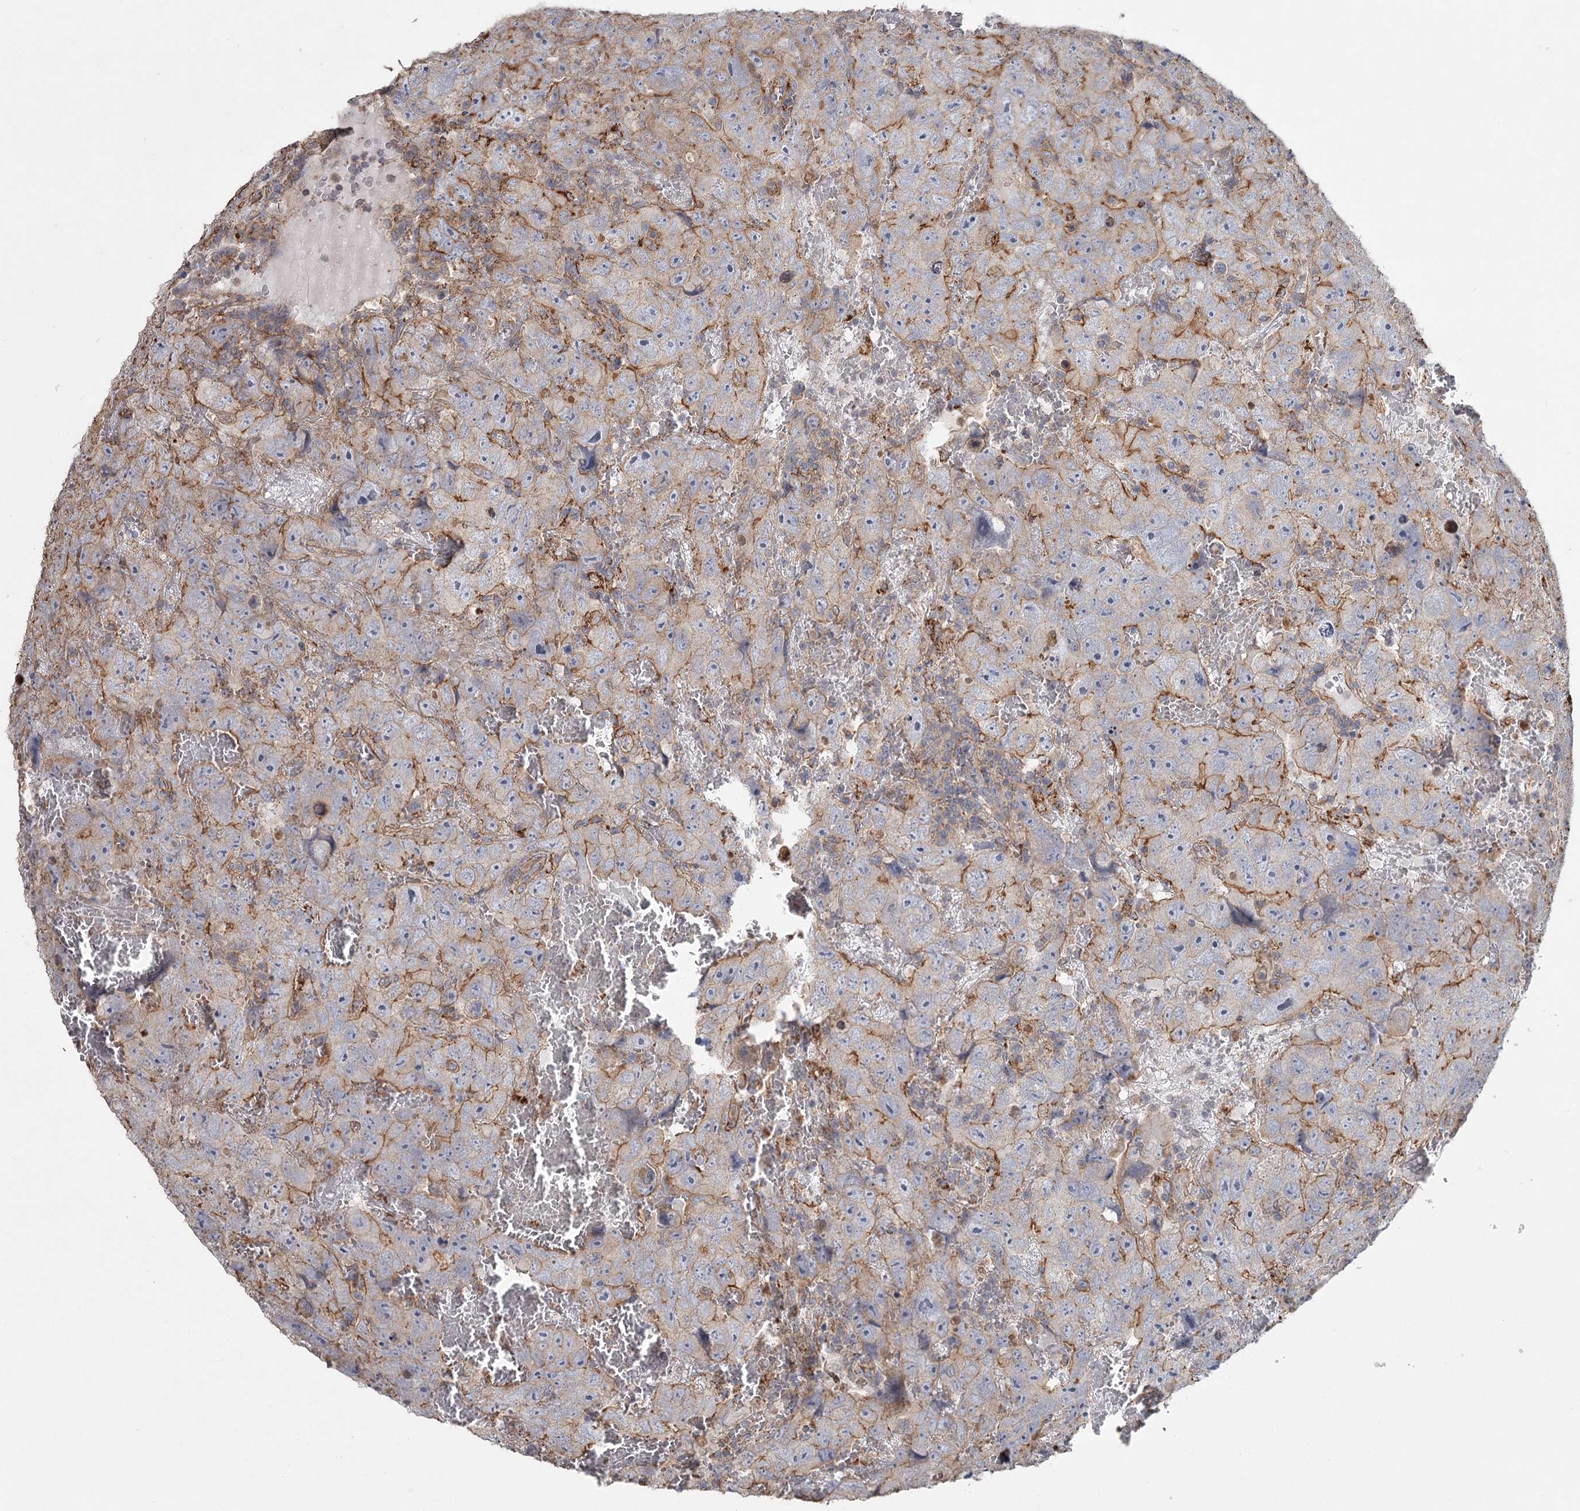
{"staining": {"intensity": "moderate", "quantity": "25%-75%", "location": "cytoplasmic/membranous"}, "tissue": "testis cancer", "cell_type": "Tumor cells", "image_type": "cancer", "snomed": [{"axis": "morphology", "description": "Carcinoma, Embryonal, NOS"}, {"axis": "topography", "description": "Testis"}], "caption": "An IHC histopathology image of tumor tissue is shown. Protein staining in brown highlights moderate cytoplasmic/membranous positivity in embryonal carcinoma (testis) within tumor cells.", "gene": "DHRS9", "patient": {"sex": "male", "age": 45}}